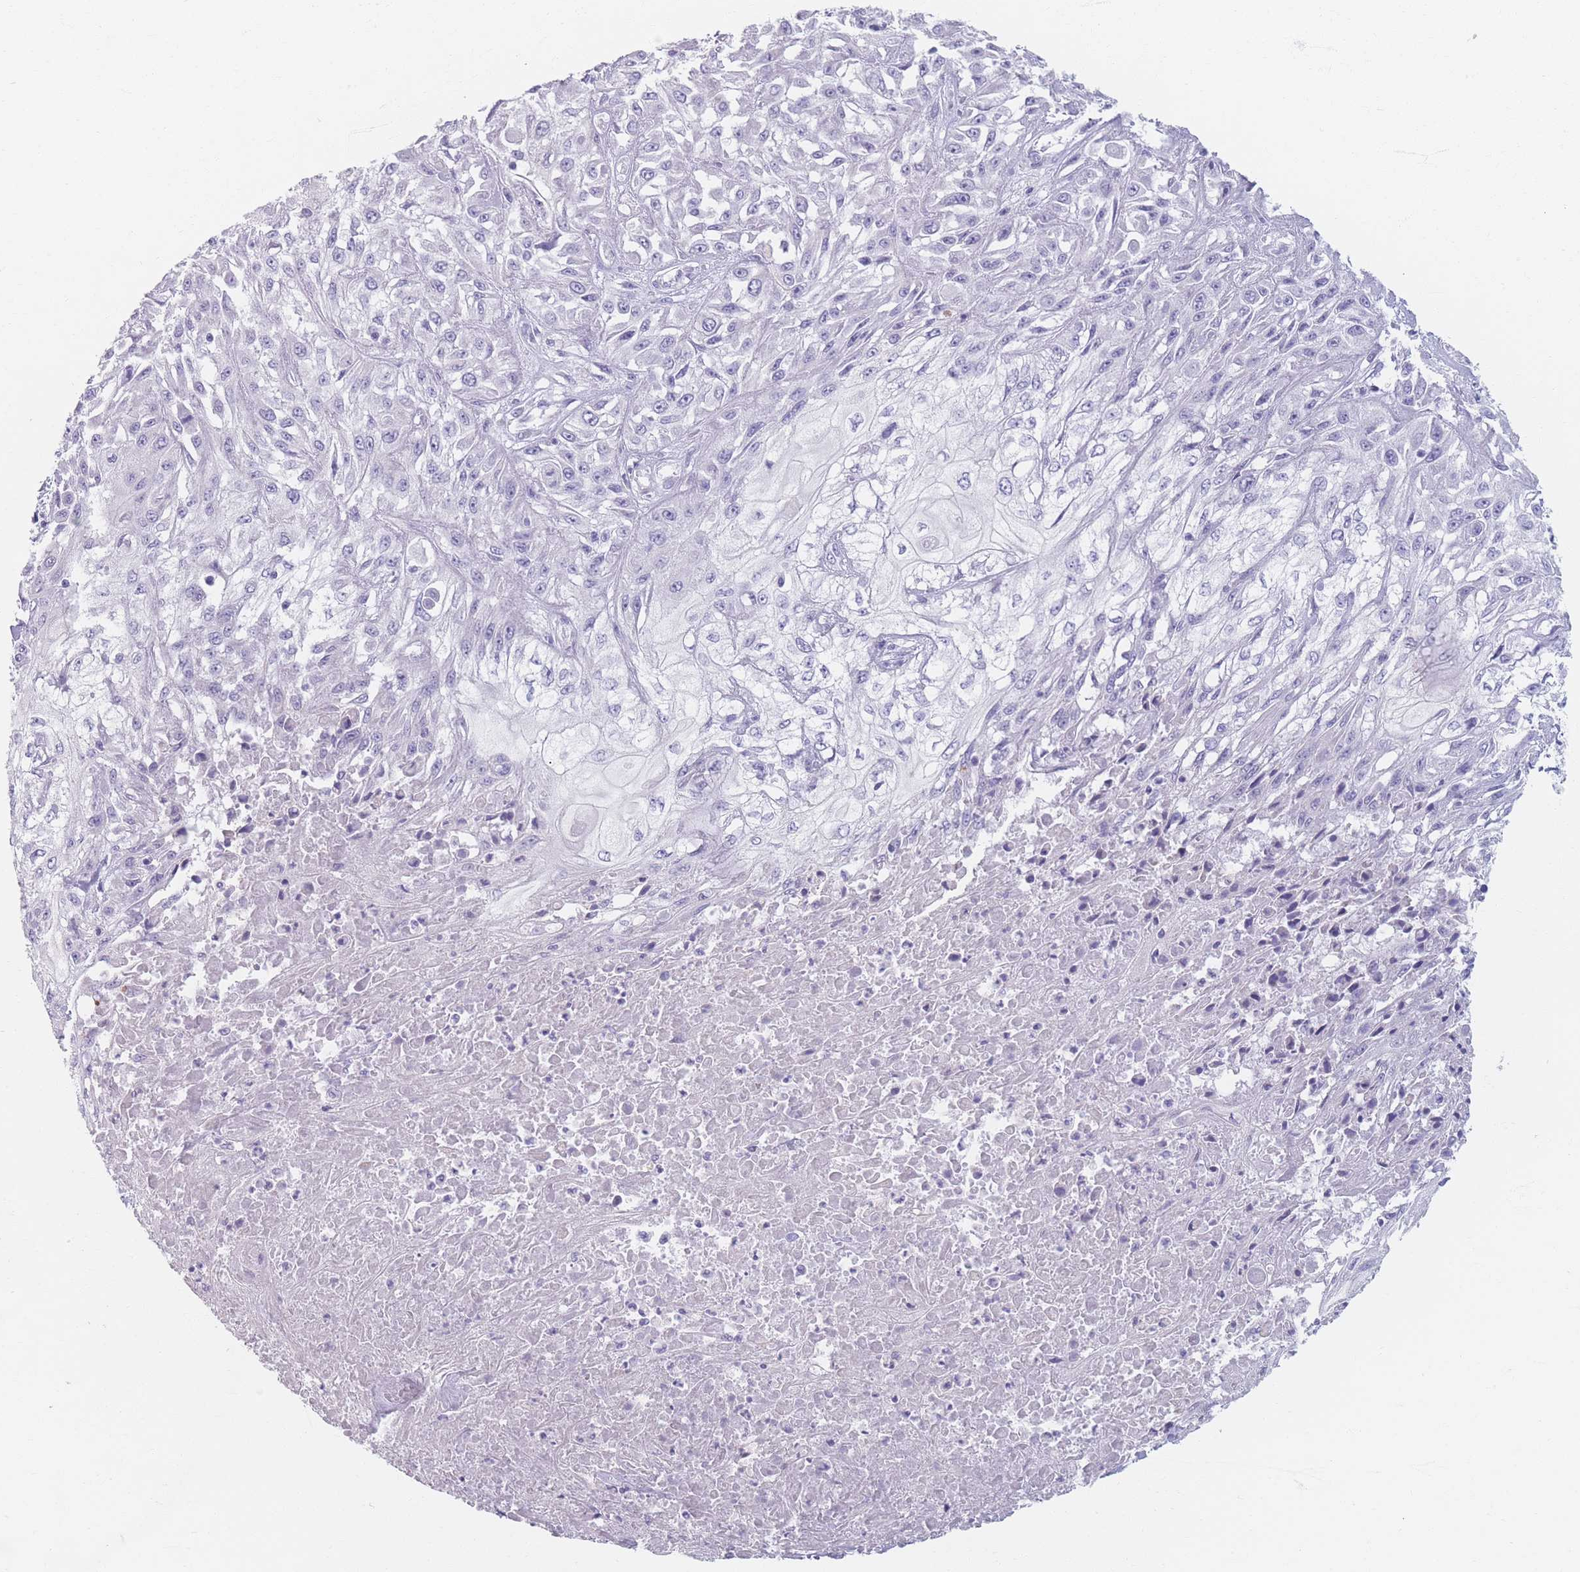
{"staining": {"intensity": "negative", "quantity": "none", "location": "none"}, "tissue": "skin cancer", "cell_type": "Tumor cells", "image_type": "cancer", "snomed": [{"axis": "morphology", "description": "Squamous cell carcinoma, NOS"}, {"axis": "morphology", "description": "Squamous cell carcinoma, metastatic, NOS"}, {"axis": "topography", "description": "Skin"}, {"axis": "topography", "description": "Lymph node"}], "caption": "Tumor cells are negative for brown protein staining in skin cancer.", "gene": "PIGM", "patient": {"sex": "male", "age": 75}}